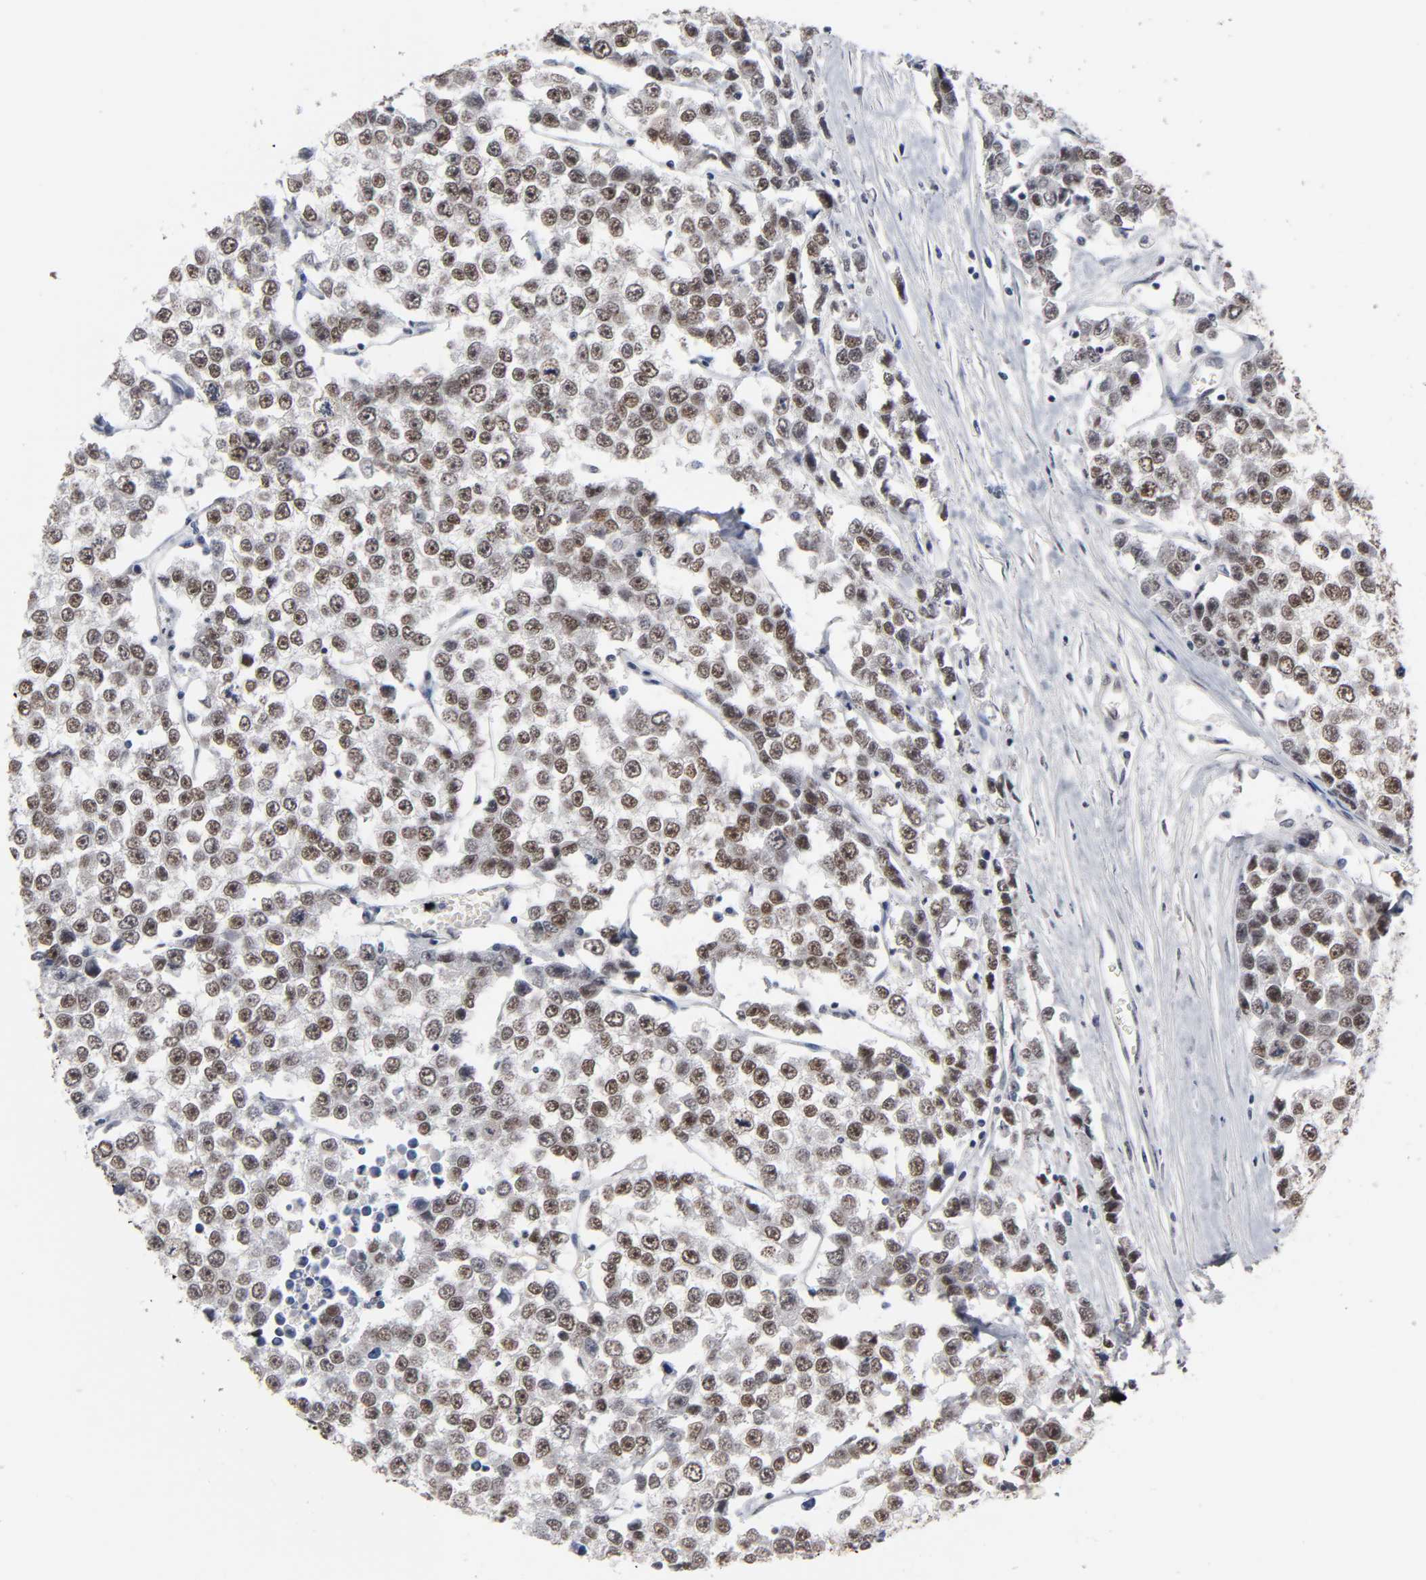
{"staining": {"intensity": "moderate", "quantity": ">75%", "location": "nuclear"}, "tissue": "testis cancer", "cell_type": "Tumor cells", "image_type": "cancer", "snomed": [{"axis": "morphology", "description": "Seminoma, NOS"}, {"axis": "morphology", "description": "Carcinoma, Embryonal, NOS"}, {"axis": "topography", "description": "Testis"}], "caption": "A brown stain labels moderate nuclear positivity of a protein in human testis cancer tumor cells. The protein of interest is stained brown, and the nuclei are stained in blue (DAB IHC with brightfield microscopy, high magnification).", "gene": "TRIM33", "patient": {"sex": "male", "age": 52}}